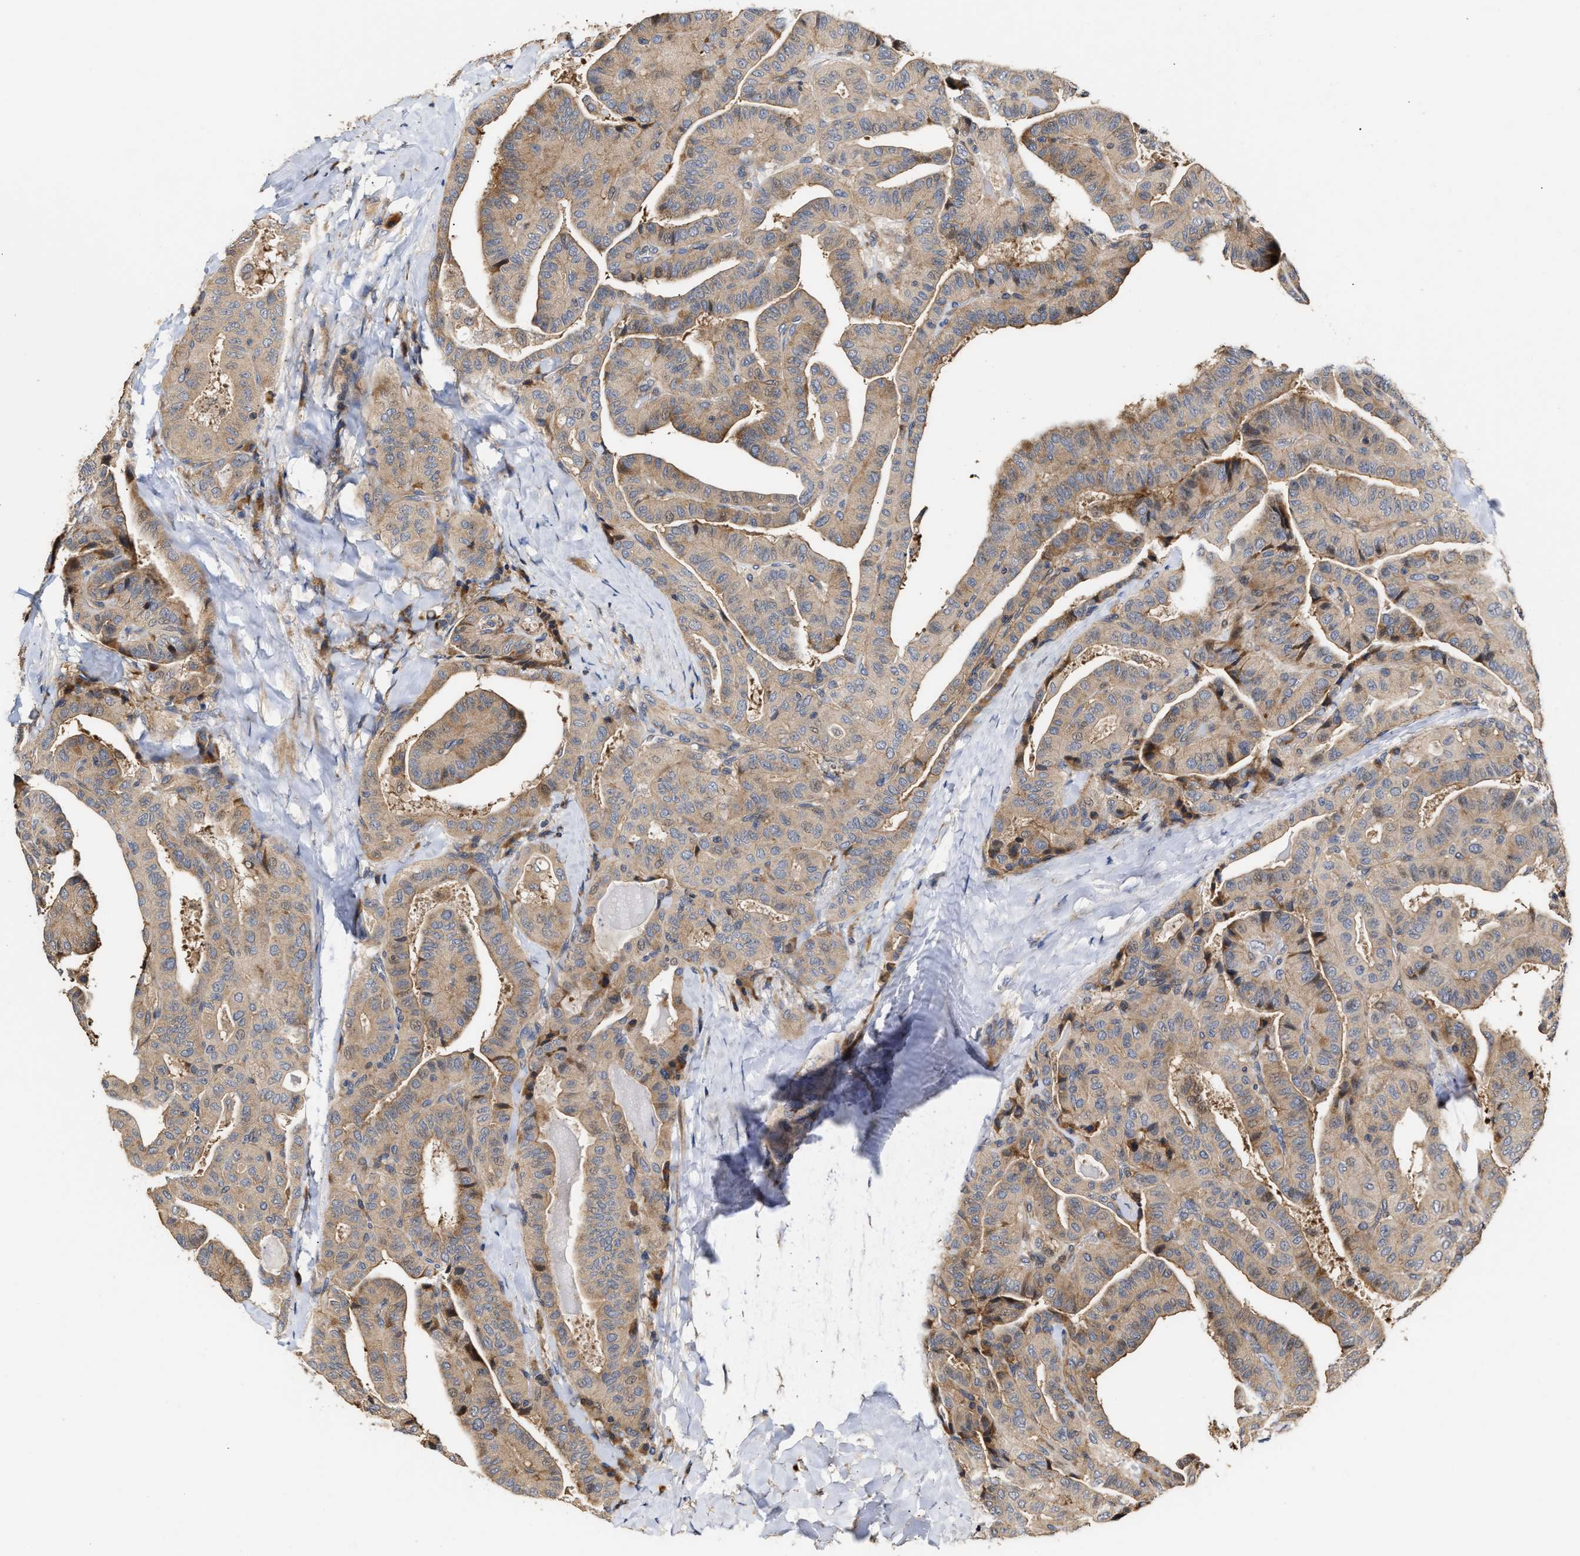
{"staining": {"intensity": "moderate", "quantity": "25%-75%", "location": "cytoplasmic/membranous"}, "tissue": "thyroid cancer", "cell_type": "Tumor cells", "image_type": "cancer", "snomed": [{"axis": "morphology", "description": "Papillary adenocarcinoma, NOS"}, {"axis": "topography", "description": "Thyroid gland"}], "caption": "Thyroid cancer tissue demonstrates moderate cytoplasmic/membranous staining in about 25%-75% of tumor cells (DAB (3,3'-diaminobenzidine) = brown stain, brightfield microscopy at high magnification).", "gene": "CLIP2", "patient": {"sex": "male", "age": 77}}